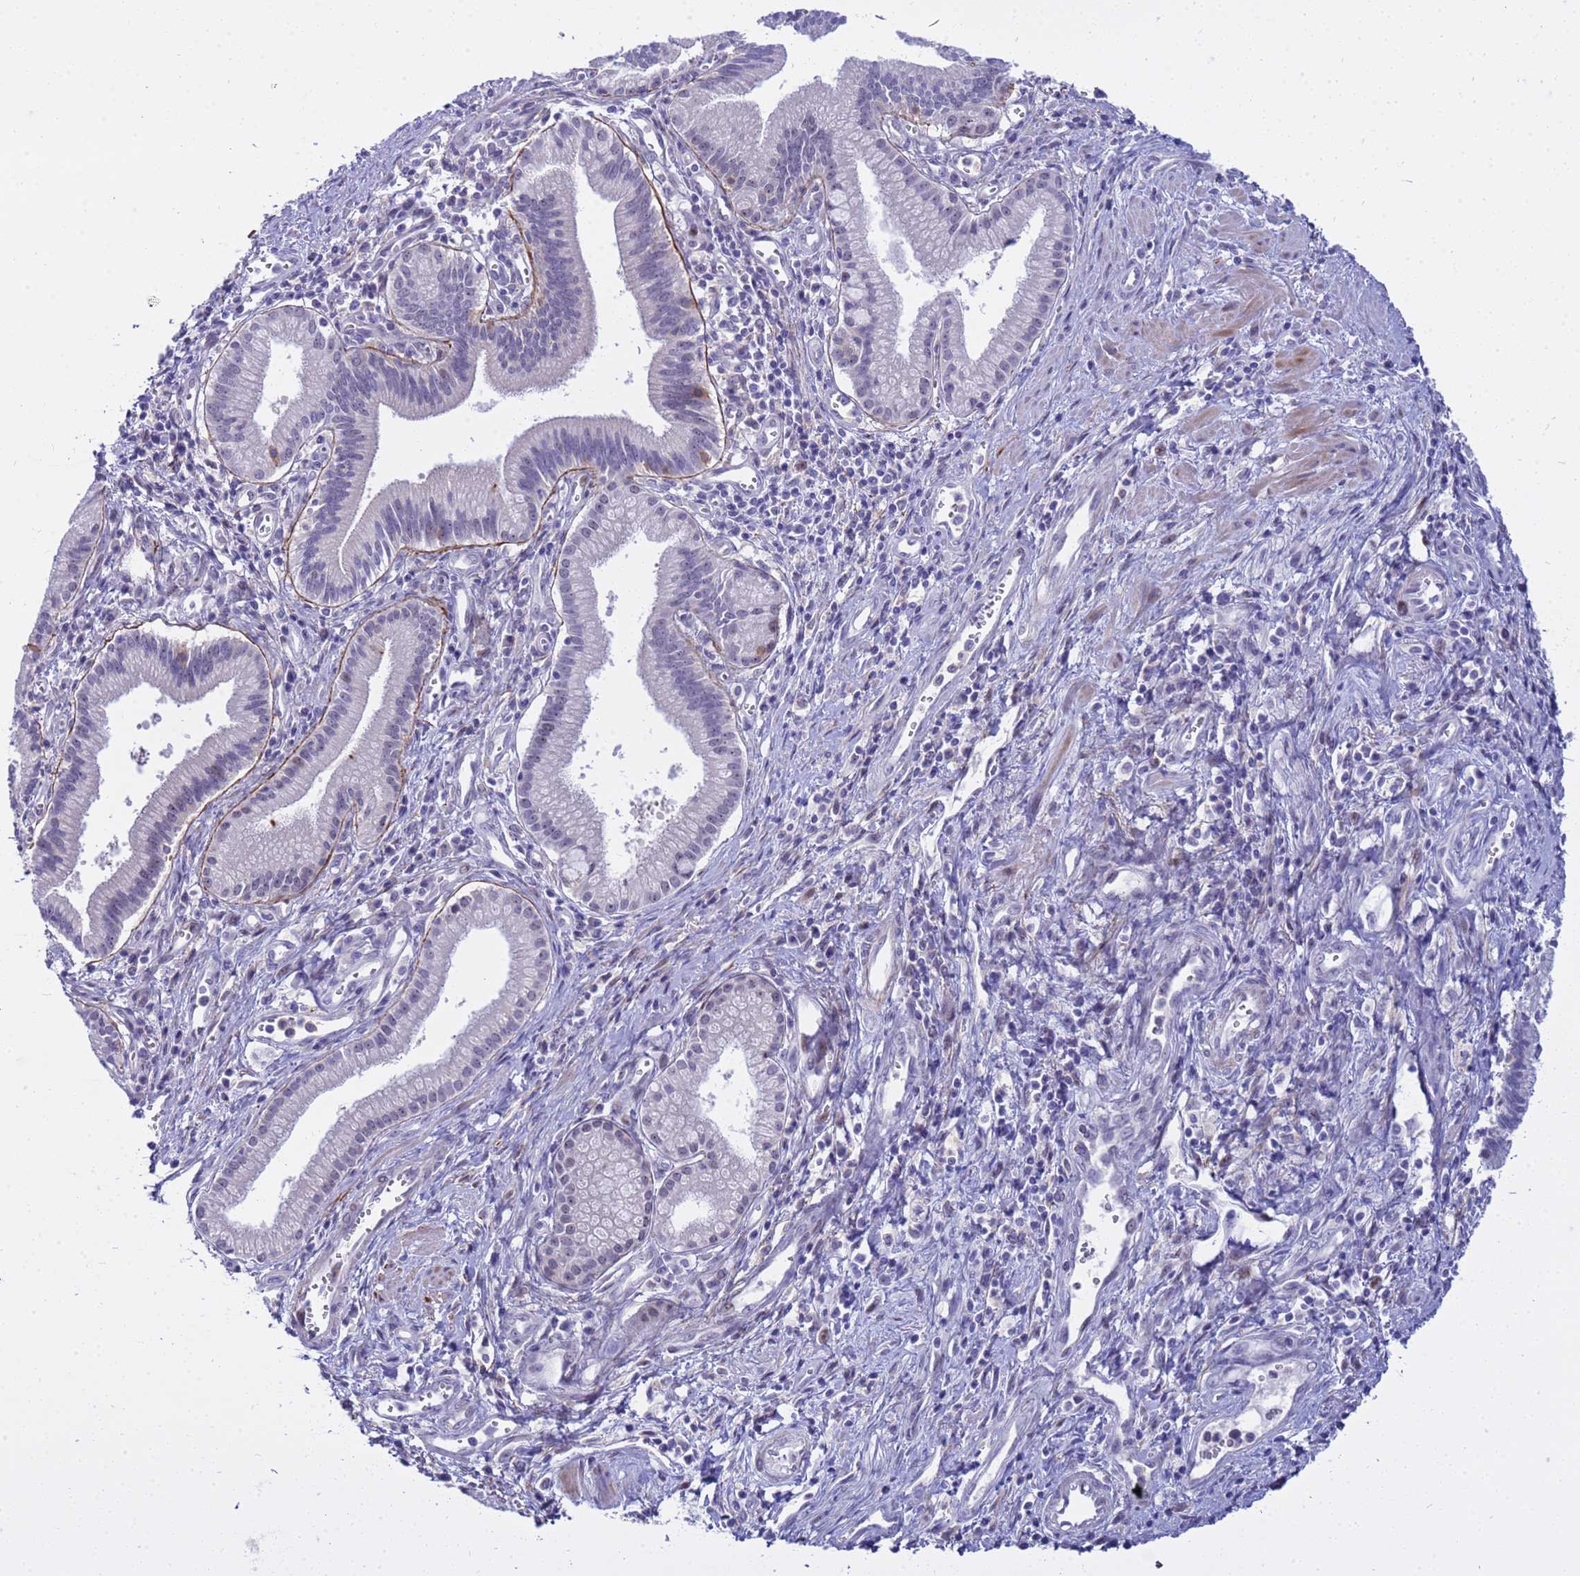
{"staining": {"intensity": "weak", "quantity": "<25%", "location": "cytoplasmic/membranous,nuclear"}, "tissue": "pancreatic cancer", "cell_type": "Tumor cells", "image_type": "cancer", "snomed": [{"axis": "morphology", "description": "Adenocarcinoma, NOS"}, {"axis": "topography", "description": "Pancreas"}], "caption": "Pancreatic adenocarcinoma was stained to show a protein in brown. There is no significant expression in tumor cells.", "gene": "LRATD1", "patient": {"sex": "male", "age": 78}}